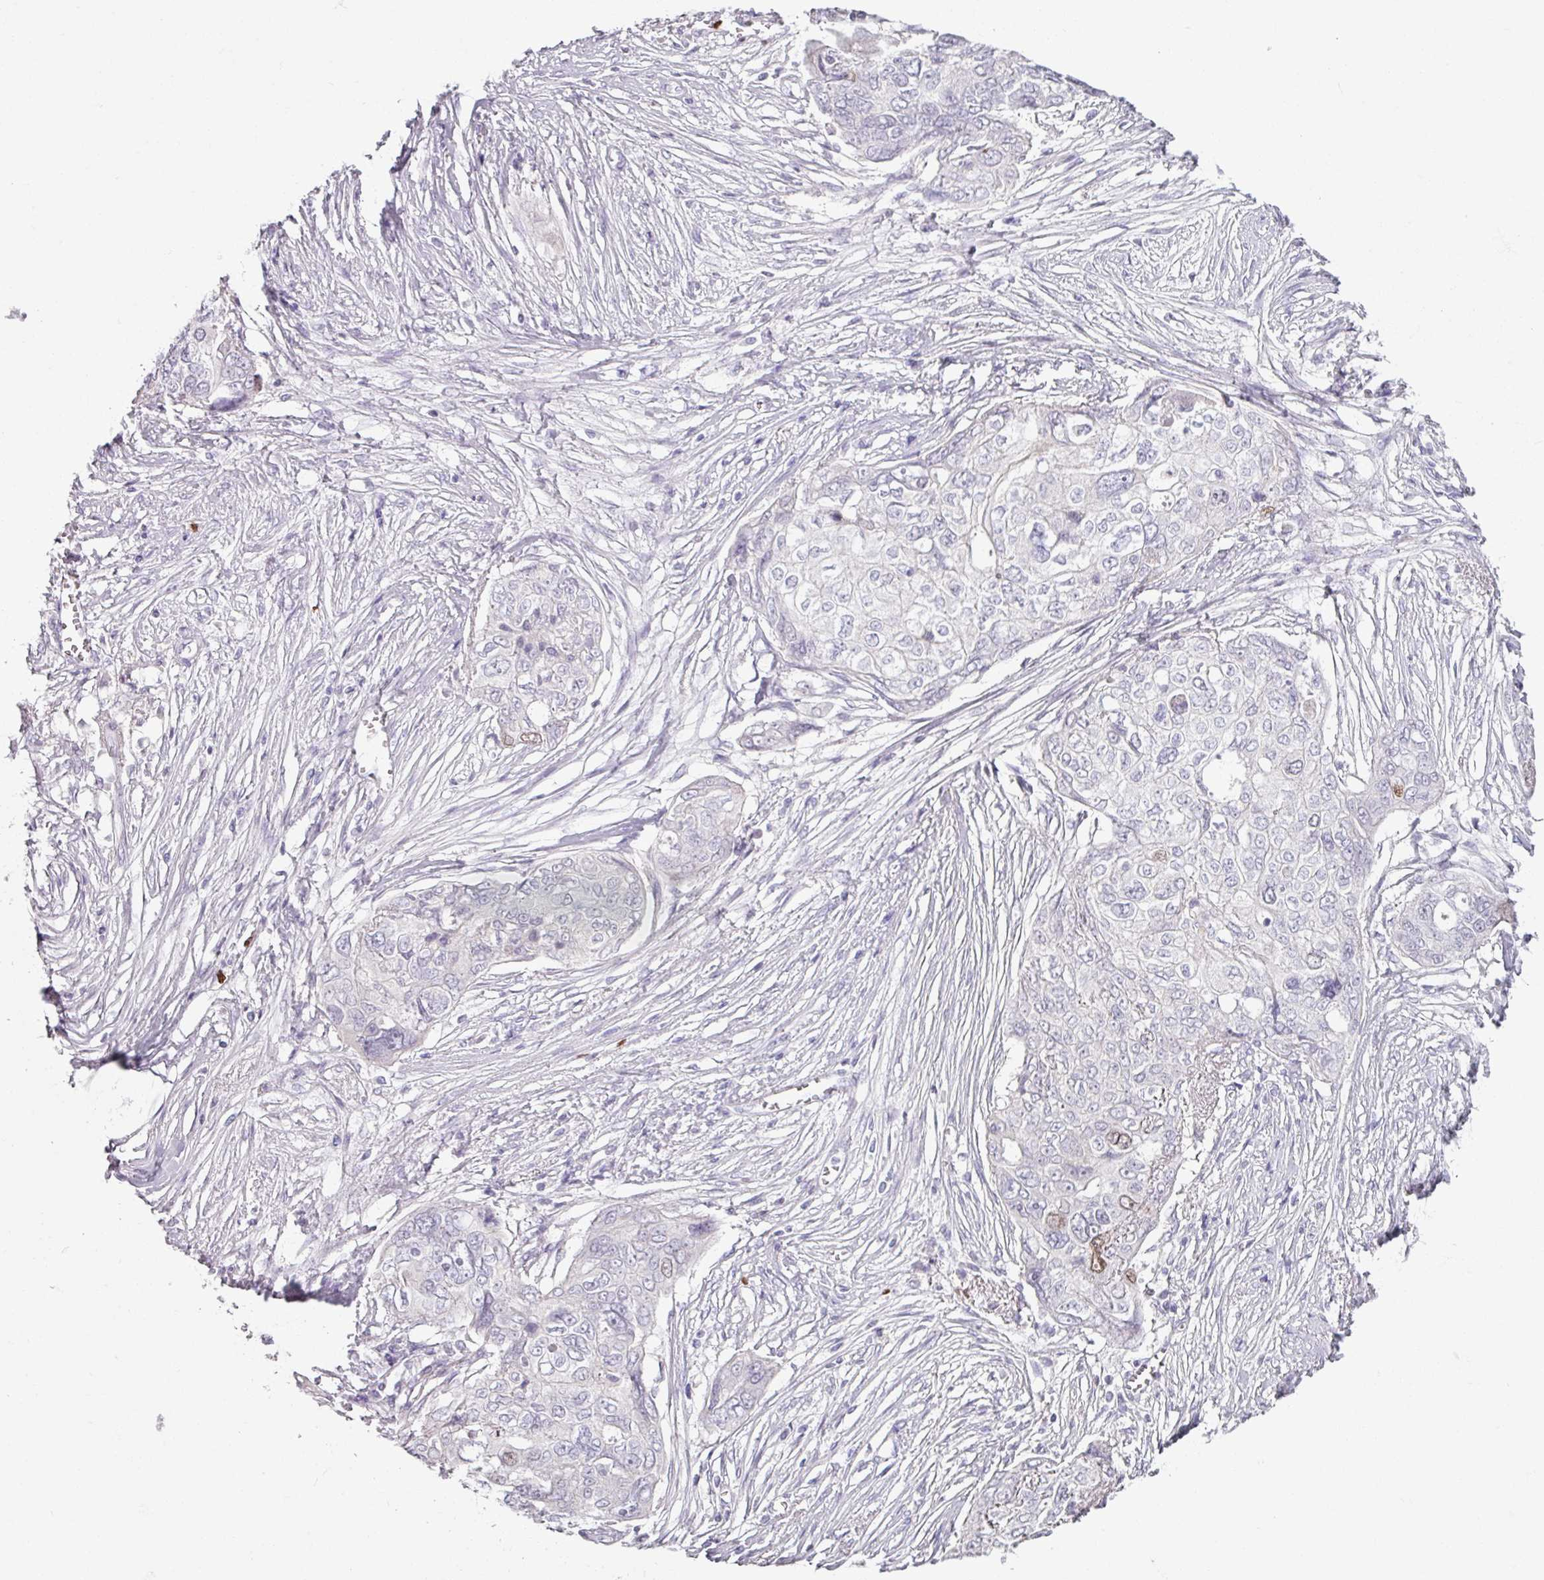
{"staining": {"intensity": "weak", "quantity": "<25%", "location": "nuclear"}, "tissue": "ovarian cancer", "cell_type": "Tumor cells", "image_type": "cancer", "snomed": [{"axis": "morphology", "description": "Carcinoma, endometroid"}, {"axis": "topography", "description": "Ovary"}], "caption": "Tumor cells show no significant positivity in endometroid carcinoma (ovarian).", "gene": "ATAD2", "patient": {"sex": "female", "age": 70}}